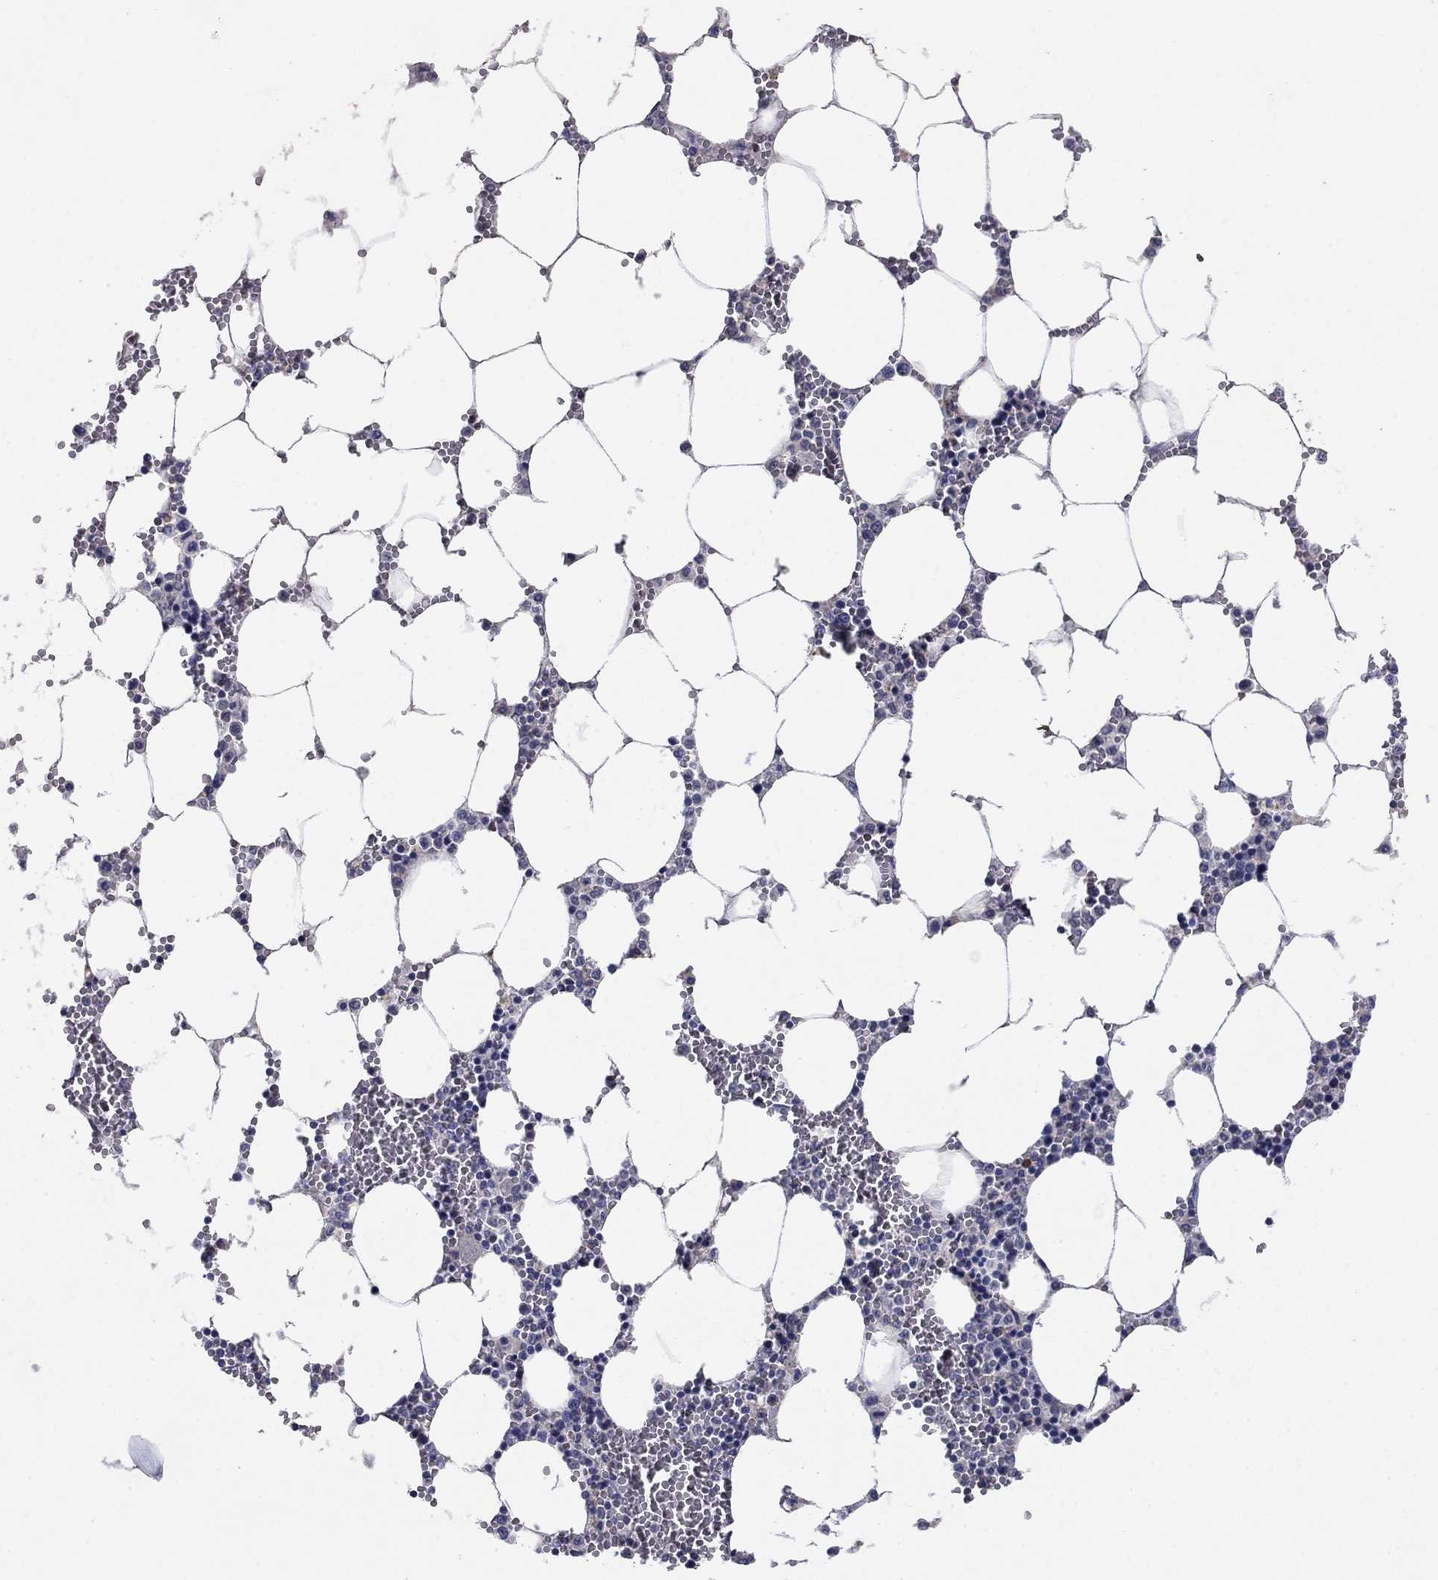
{"staining": {"intensity": "negative", "quantity": "none", "location": "none"}, "tissue": "bone marrow", "cell_type": "Hematopoietic cells", "image_type": "normal", "snomed": [{"axis": "morphology", "description": "Normal tissue, NOS"}, {"axis": "topography", "description": "Bone marrow"}], "caption": "An IHC histopathology image of normal bone marrow is shown. There is no staining in hematopoietic cells of bone marrow.", "gene": "PTGDS", "patient": {"sex": "female", "age": 64}}